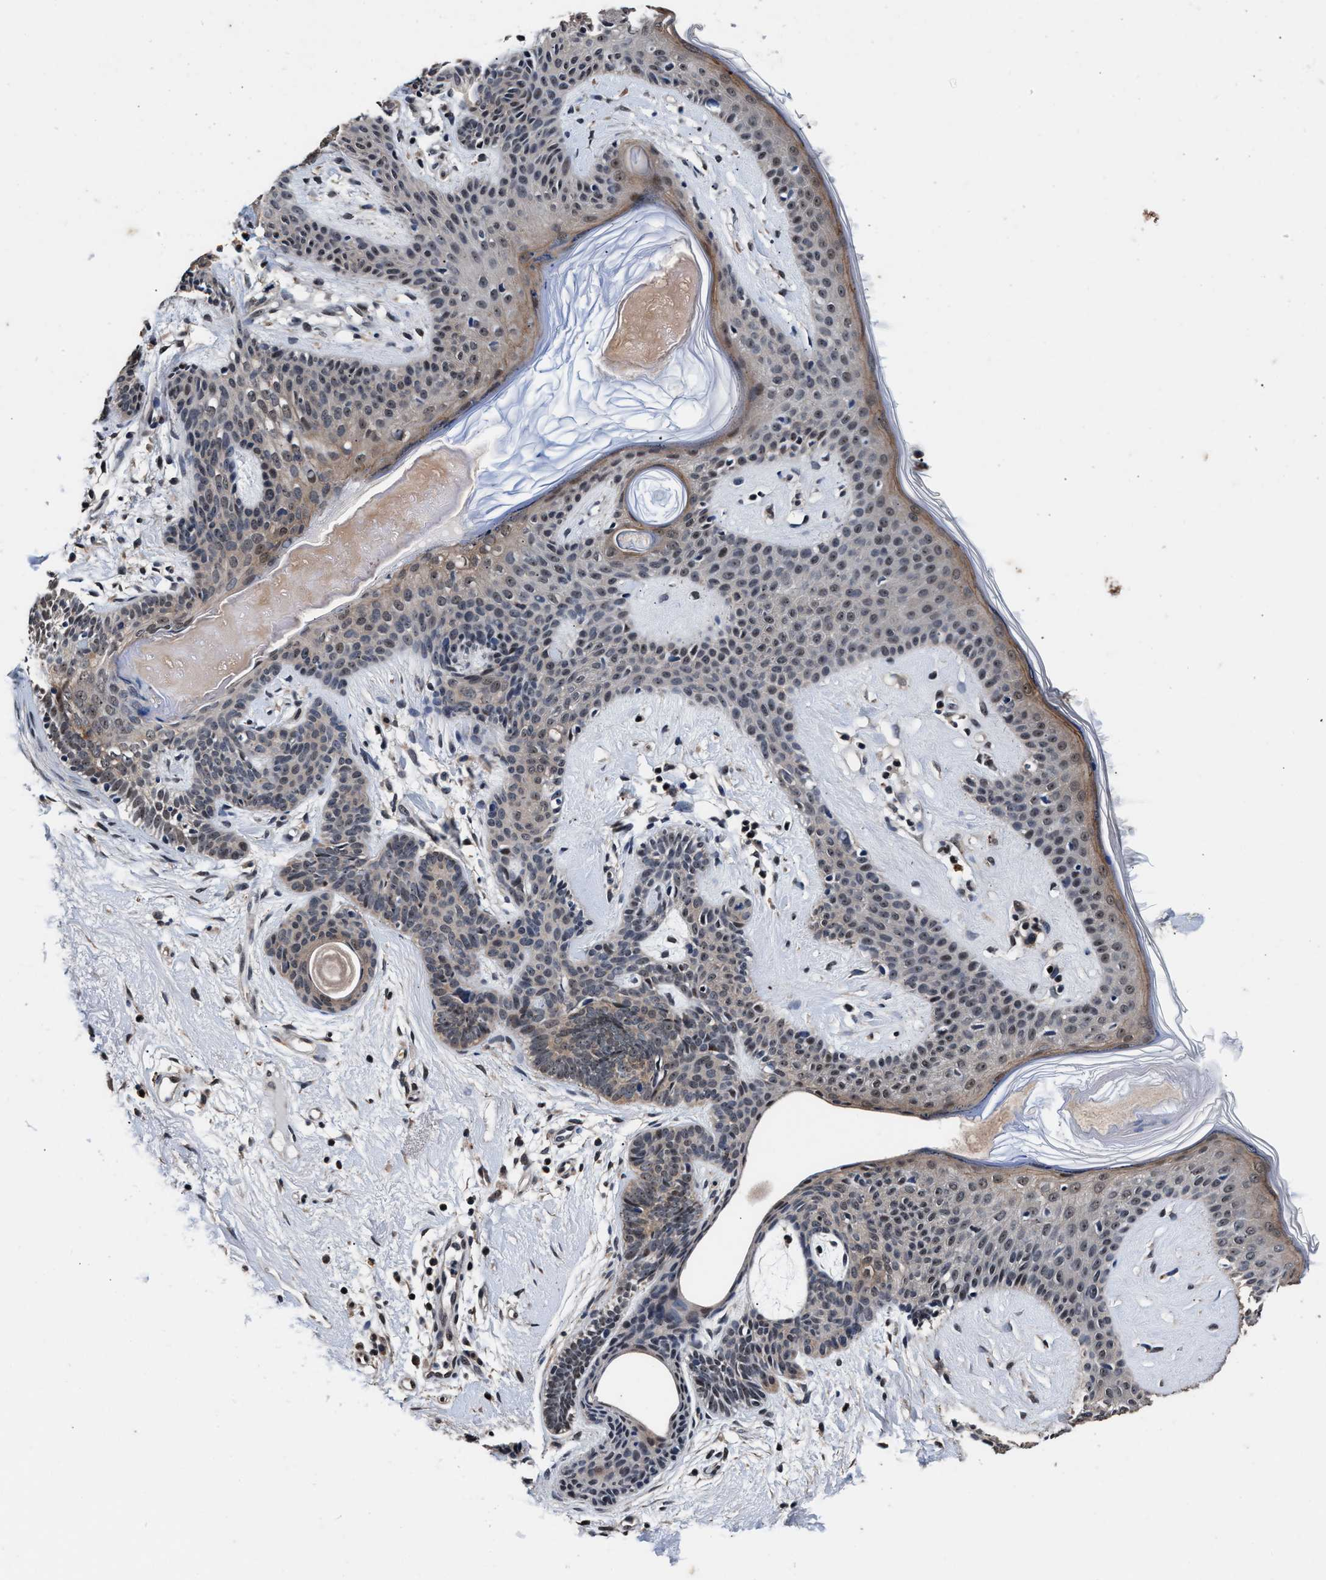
{"staining": {"intensity": "weak", "quantity": "25%-75%", "location": "nuclear"}, "tissue": "skin cancer", "cell_type": "Tumor cells", "image_type": "cancer", "snomed": [{"axis": "morphology", "description": "Developmental malformation"}, {"axis": "morphology", "description": "Basal cell carcinoma"}, {"axis": "topography", "description": "Skin"}], "caption": "A low amount of weak nuclear positivity is present in about 25%-75% of tumor cells in skin cancer tissue.", "gene": "USP16", "patient": {"sex": "female", "age": 62}}